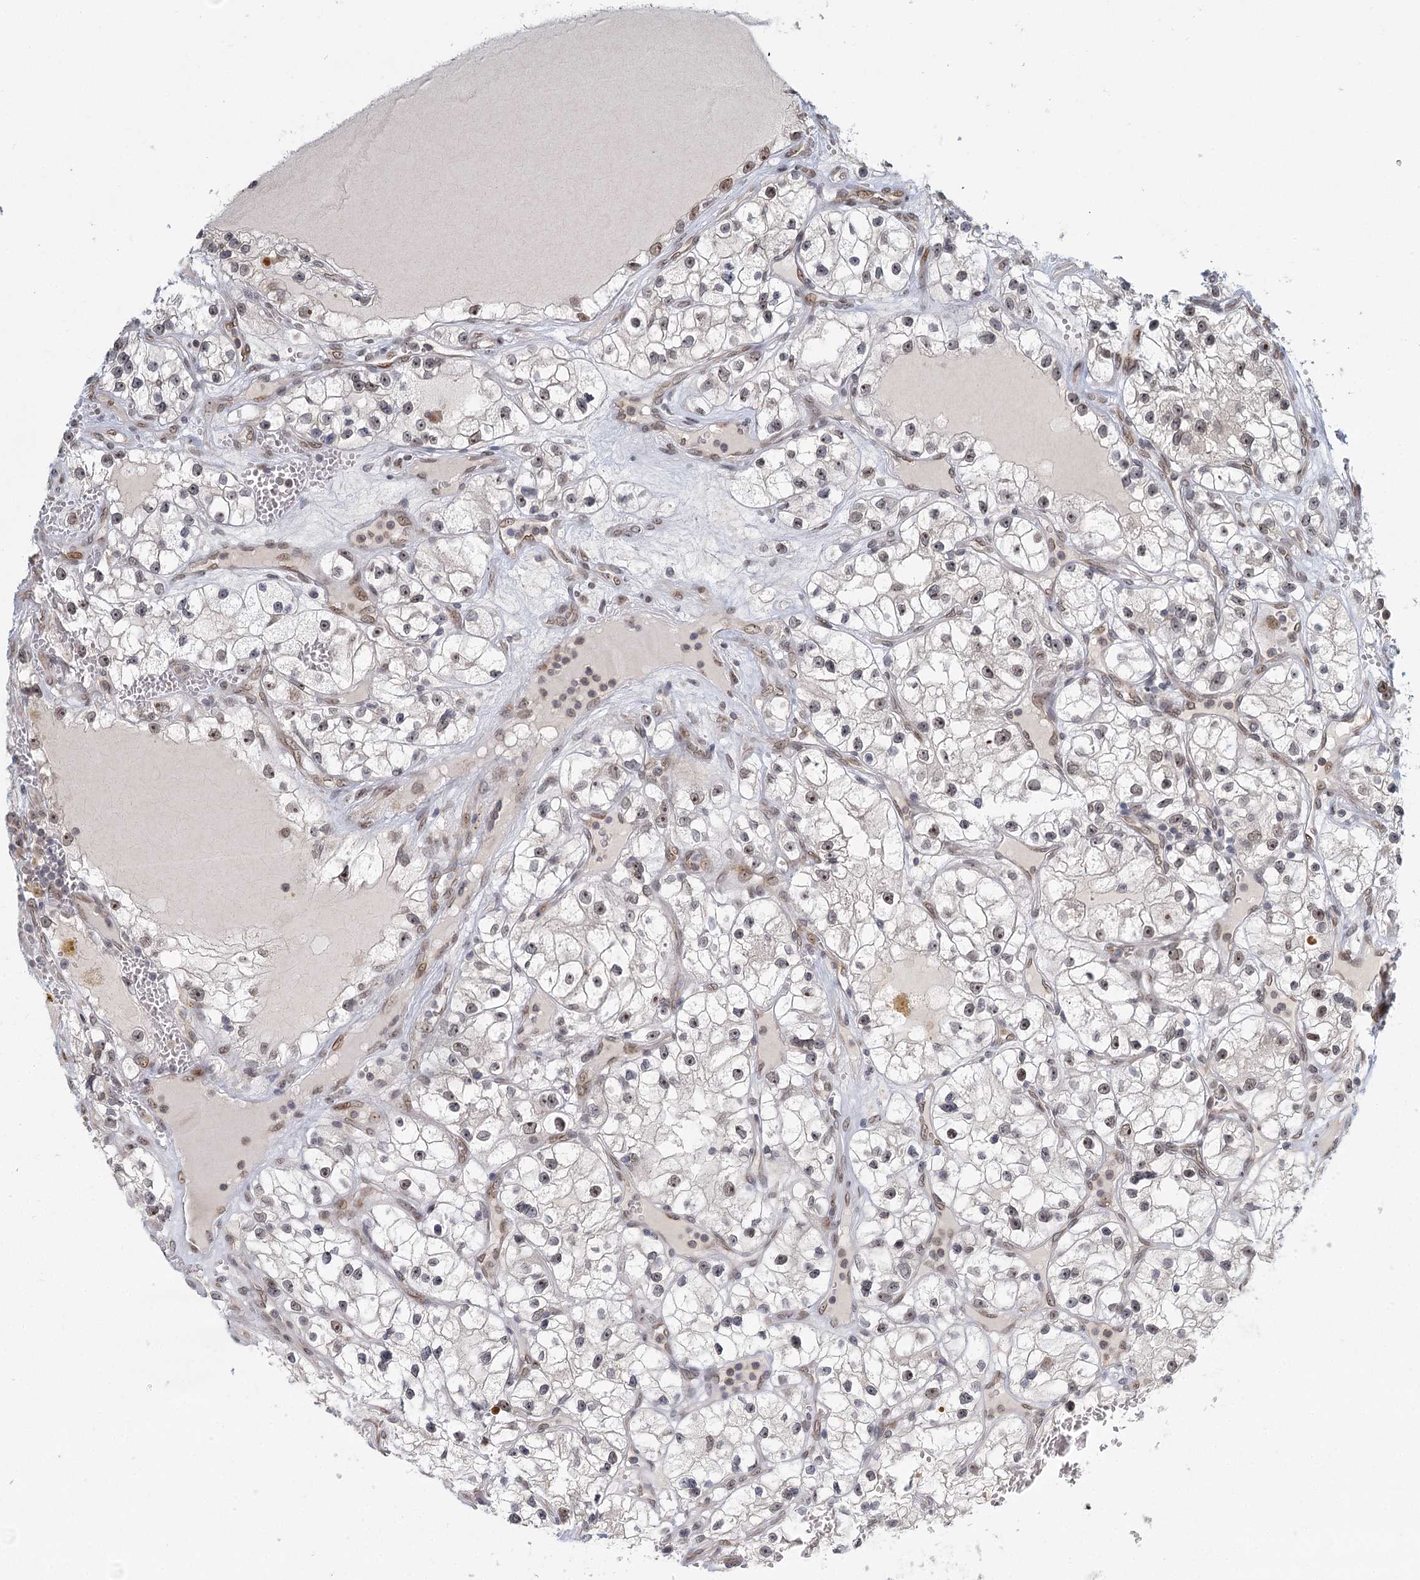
{"staining": {"intensity": "weak", "quantity": "25%-75%", "location": "nuclear"}, "tissue": "renal cancer", "cell_type": "Tumor cells", "image_type": "cancer", "snomed": [{"axis": "morphology", "description": "Adenocarcinoma, NOS"}, {"axis": "topography", "description": "Kidney"}], "caption": "Protein expression by immunohistochemistry demonstrates weak nuclear staining in approximately 25%-75% of tumor cells in renal cancer. (DAB = brown stain, brightfield microscopy at high magnification).", "gene": "TREX1", "patient": {"sex": "female", "age": 57}}